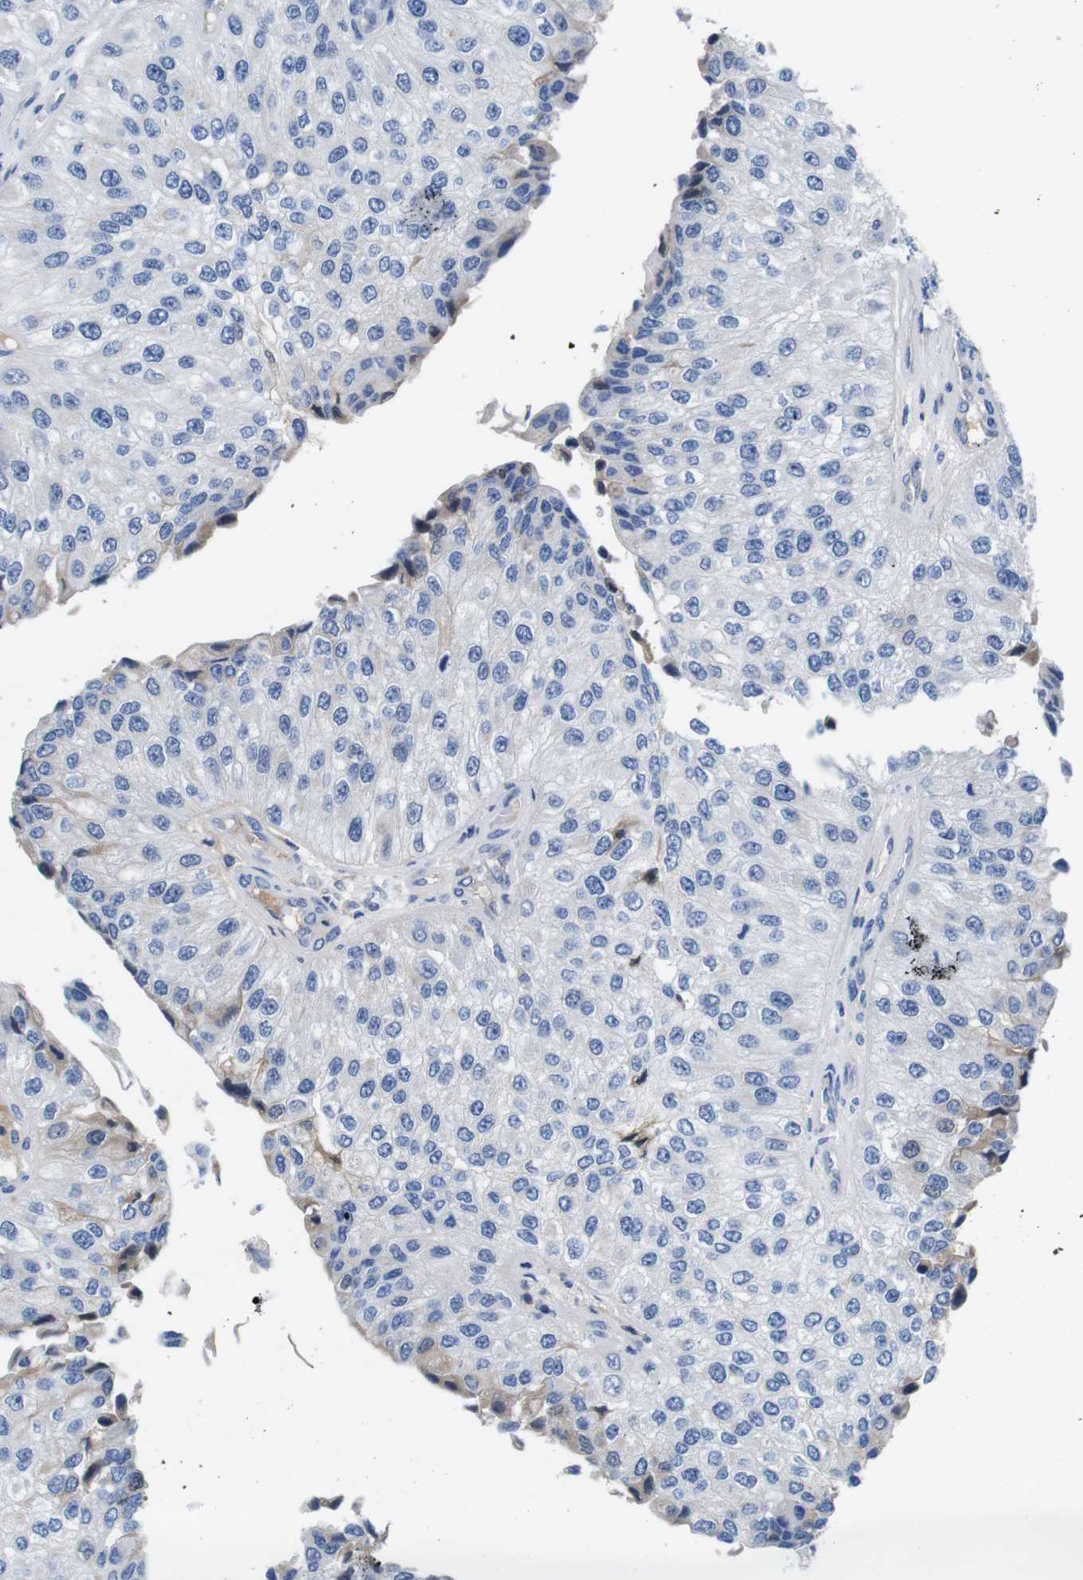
{"staining": {"intensity": "weak", "quantity": "<25%", "location": "cytoplasmic/membranous"}, "tissue": "urothelial cancer", "cell_type": "Tumor cells", "image_type": "cancer", "snomed": [{"axis": "morphology", "description": "Urothelial carcinoma, High grade"}, {"axis": "topography", "description": "Kidney"}, {"axis": "topography", "description": "Urinary bladder"}], "caption": "High magnification brightfield microscopy of urothelial cancer stained with DAB (brown) and counterstained with hematoxylin (blue): tumor cells show no significant expression.", "gene": "C1RL", "patient": {"sex": "male", "age": 77}}